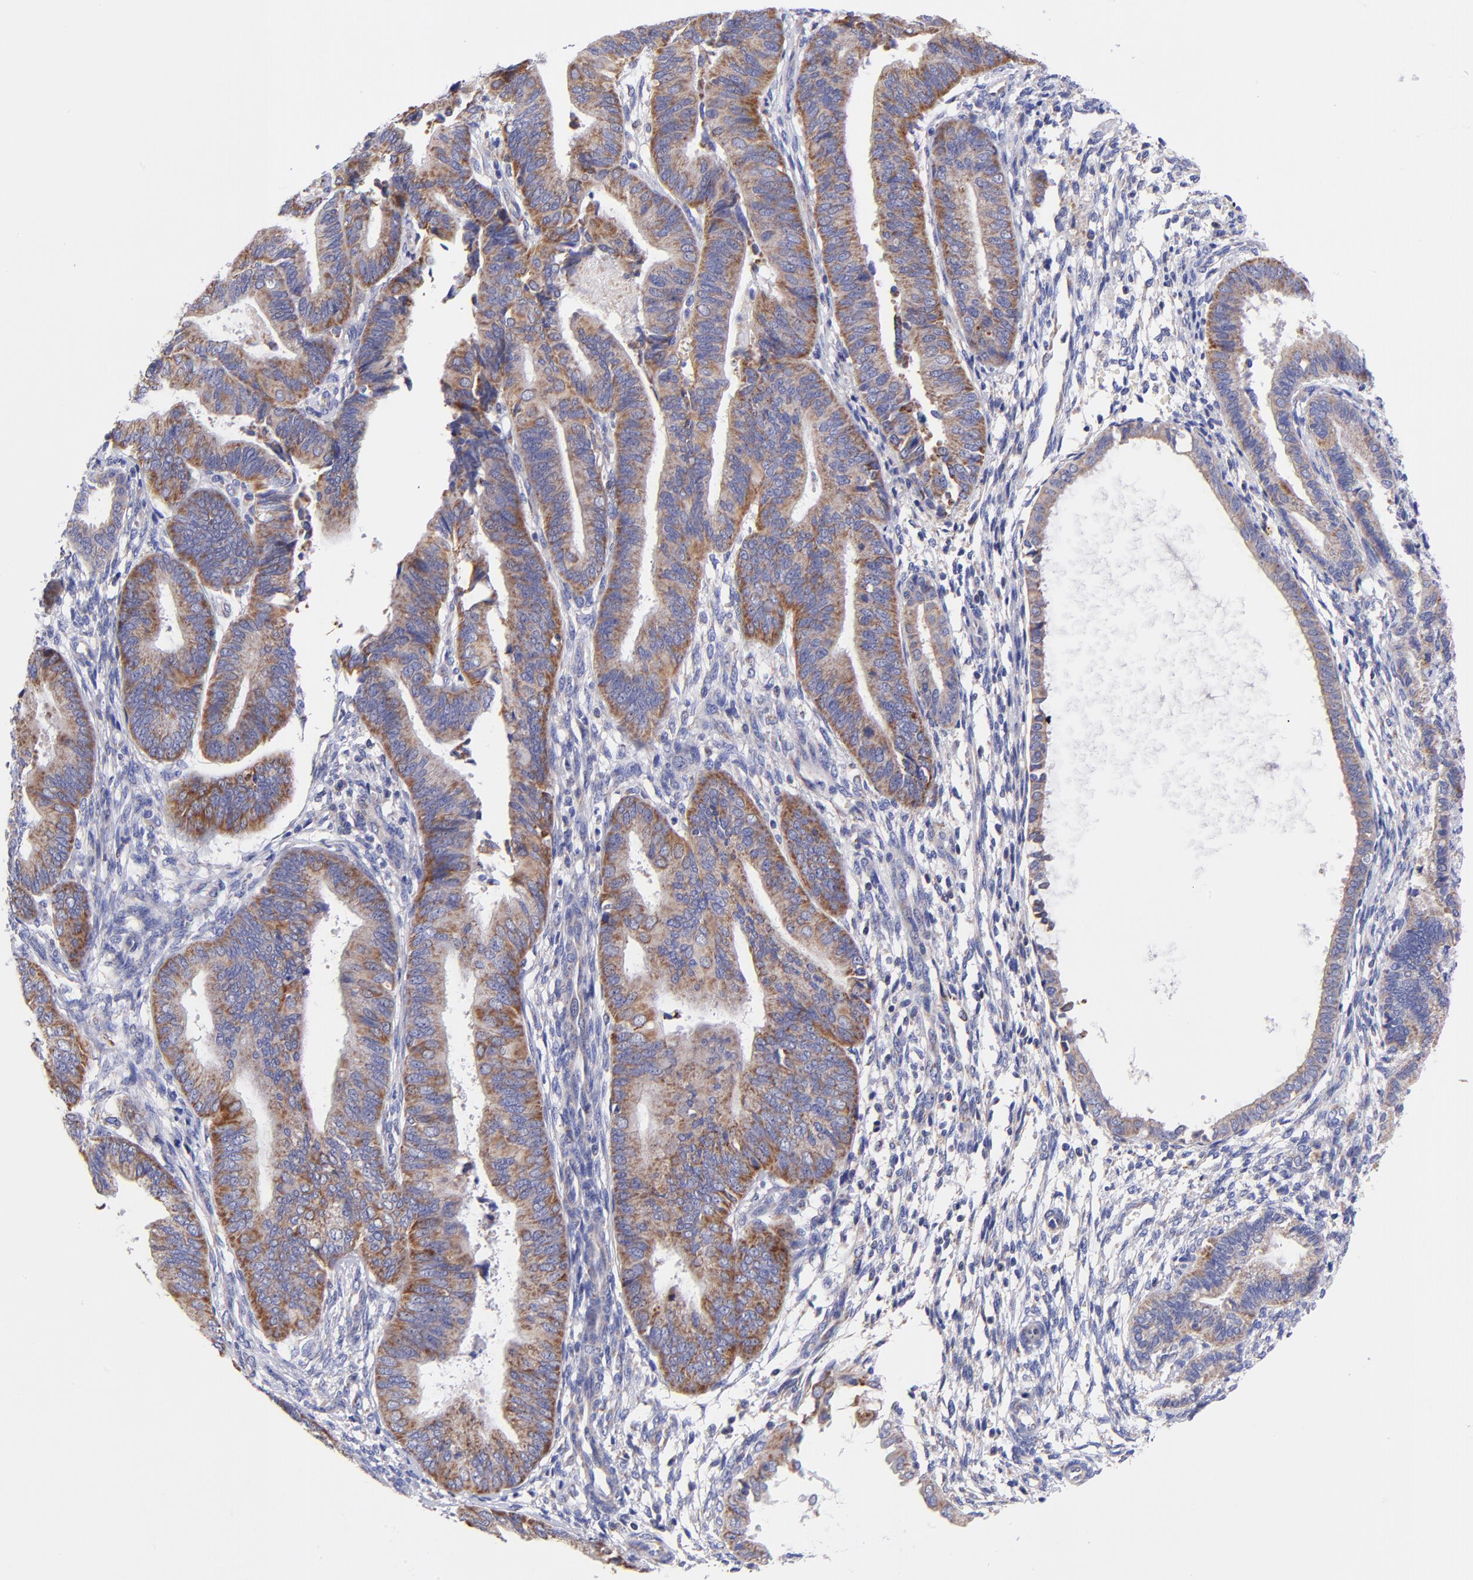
{"staining": {"intensity": "moderate", "quantity": ">75%", "location": "cytoplasmic/membranous"}, "tissue": "endometrial cancer", "cell_type": "Tumor cells", "image_type": "cancer", "snomed": [{"axis": "morphology", "description": "Adenocarcinoma, NOS"}, {"axis": "topography", "description": "Endometrium"}], "caption": "Immunohistochemical staining of human endometrial cancer (adenocarcinoma) reveals medium levels of moderate cytoplasmic/membranous protein expression in approximately >75% of tumor cells.", "gene": "NDUFB7", "patient": {"sex": "female", "age": 63}}